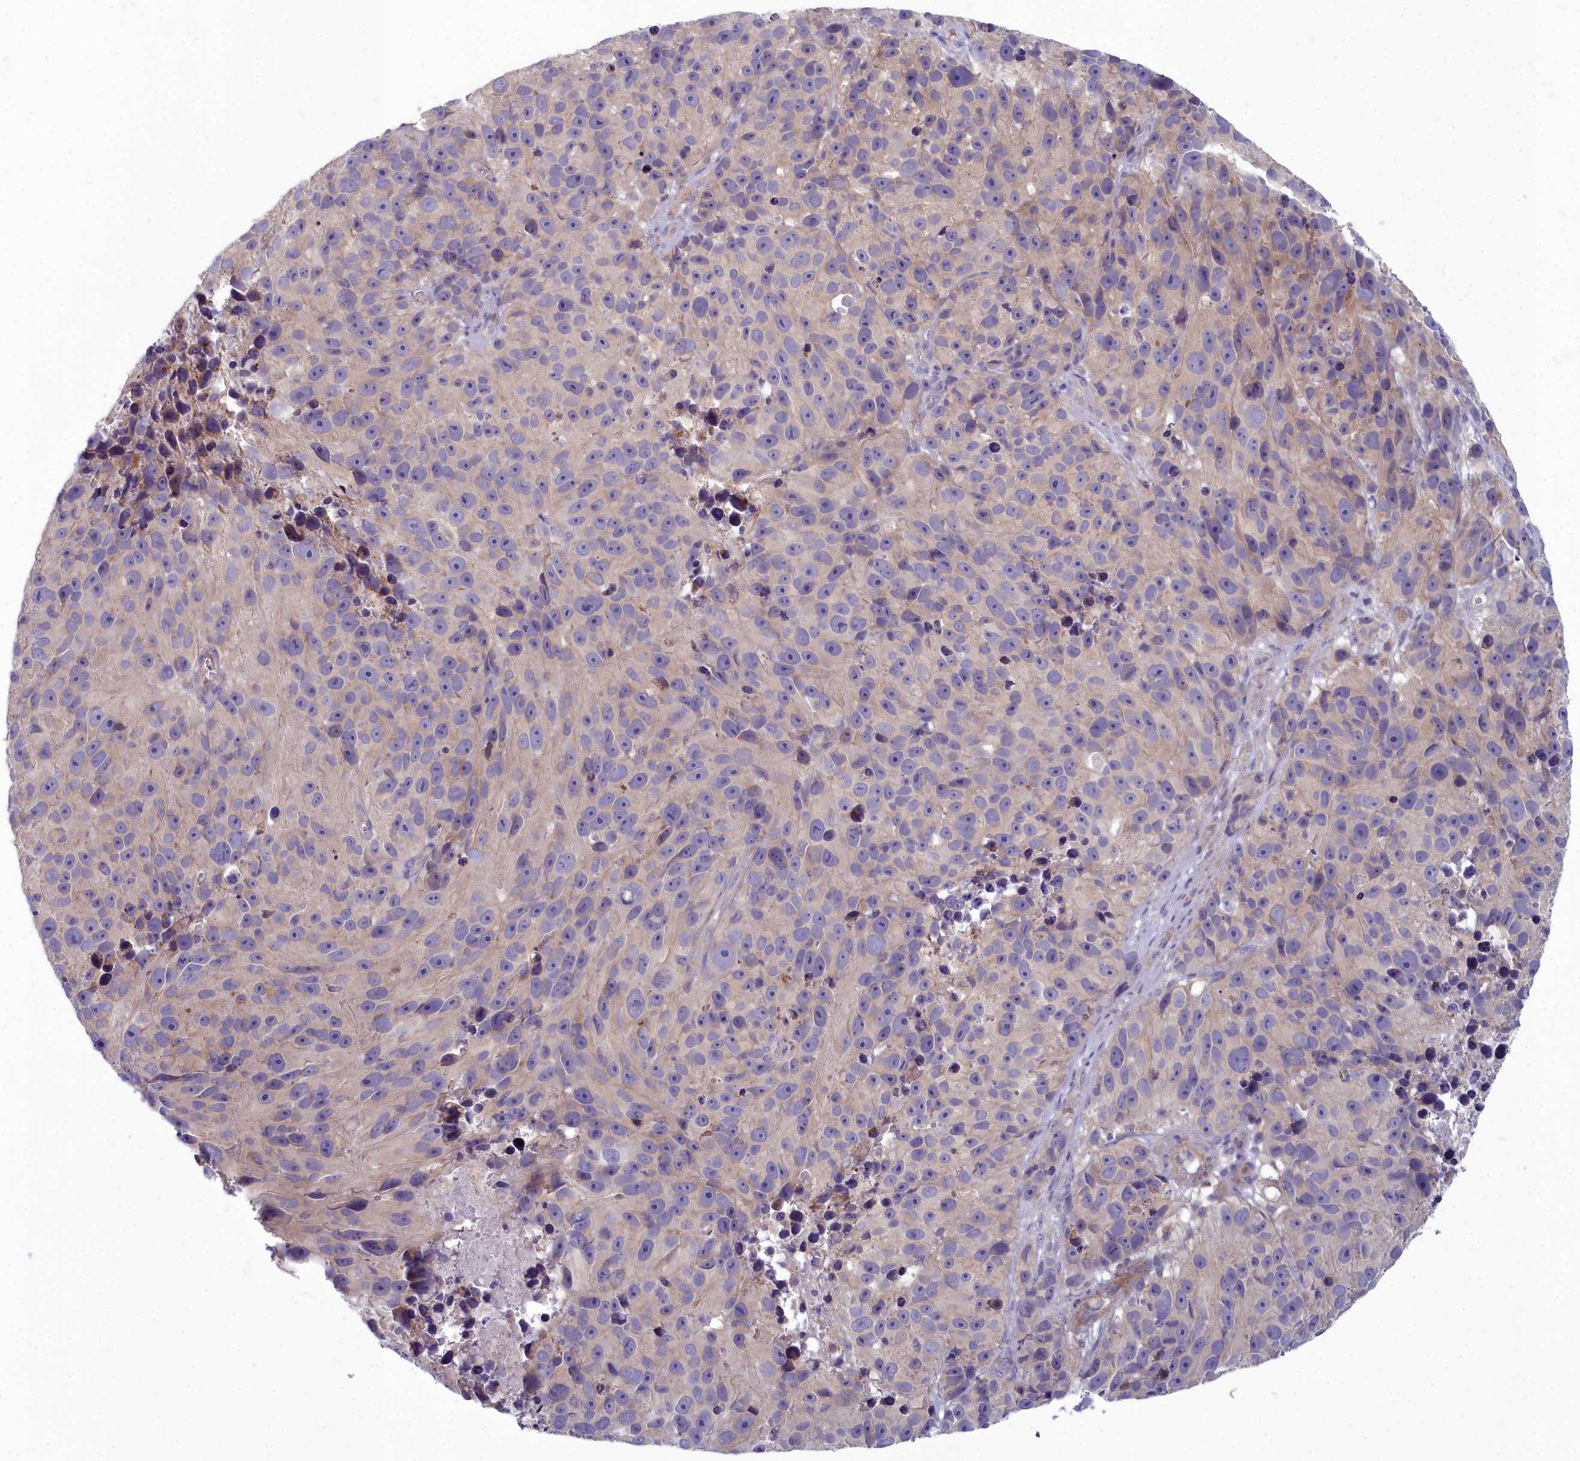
{"staining": {"intensity": "weak", "quantity": "<25%", "location": "cytoplasmic/membranous"}, "tissue": "melanoma", "cell_type": "Tumor cells", "image_type": "cancer", "snomed": [{"axis": "morphology", "description": "Malignant melanoma, NOS"}, {"axis": "topography", "description": "Skin"}], "caption": "High magnification brightfield microscopy of malignant melanoma stained with DAB (3,3'-diaminobenzidine) (brown) and counterstained with hematoxylin (blue): tumor cells show no significant staining. (DAB (3,3'-diaminobenzidine) IHC, high magnification).", "gene": "INSYN2A", "patient": {"sex": "male", "age": 84}}